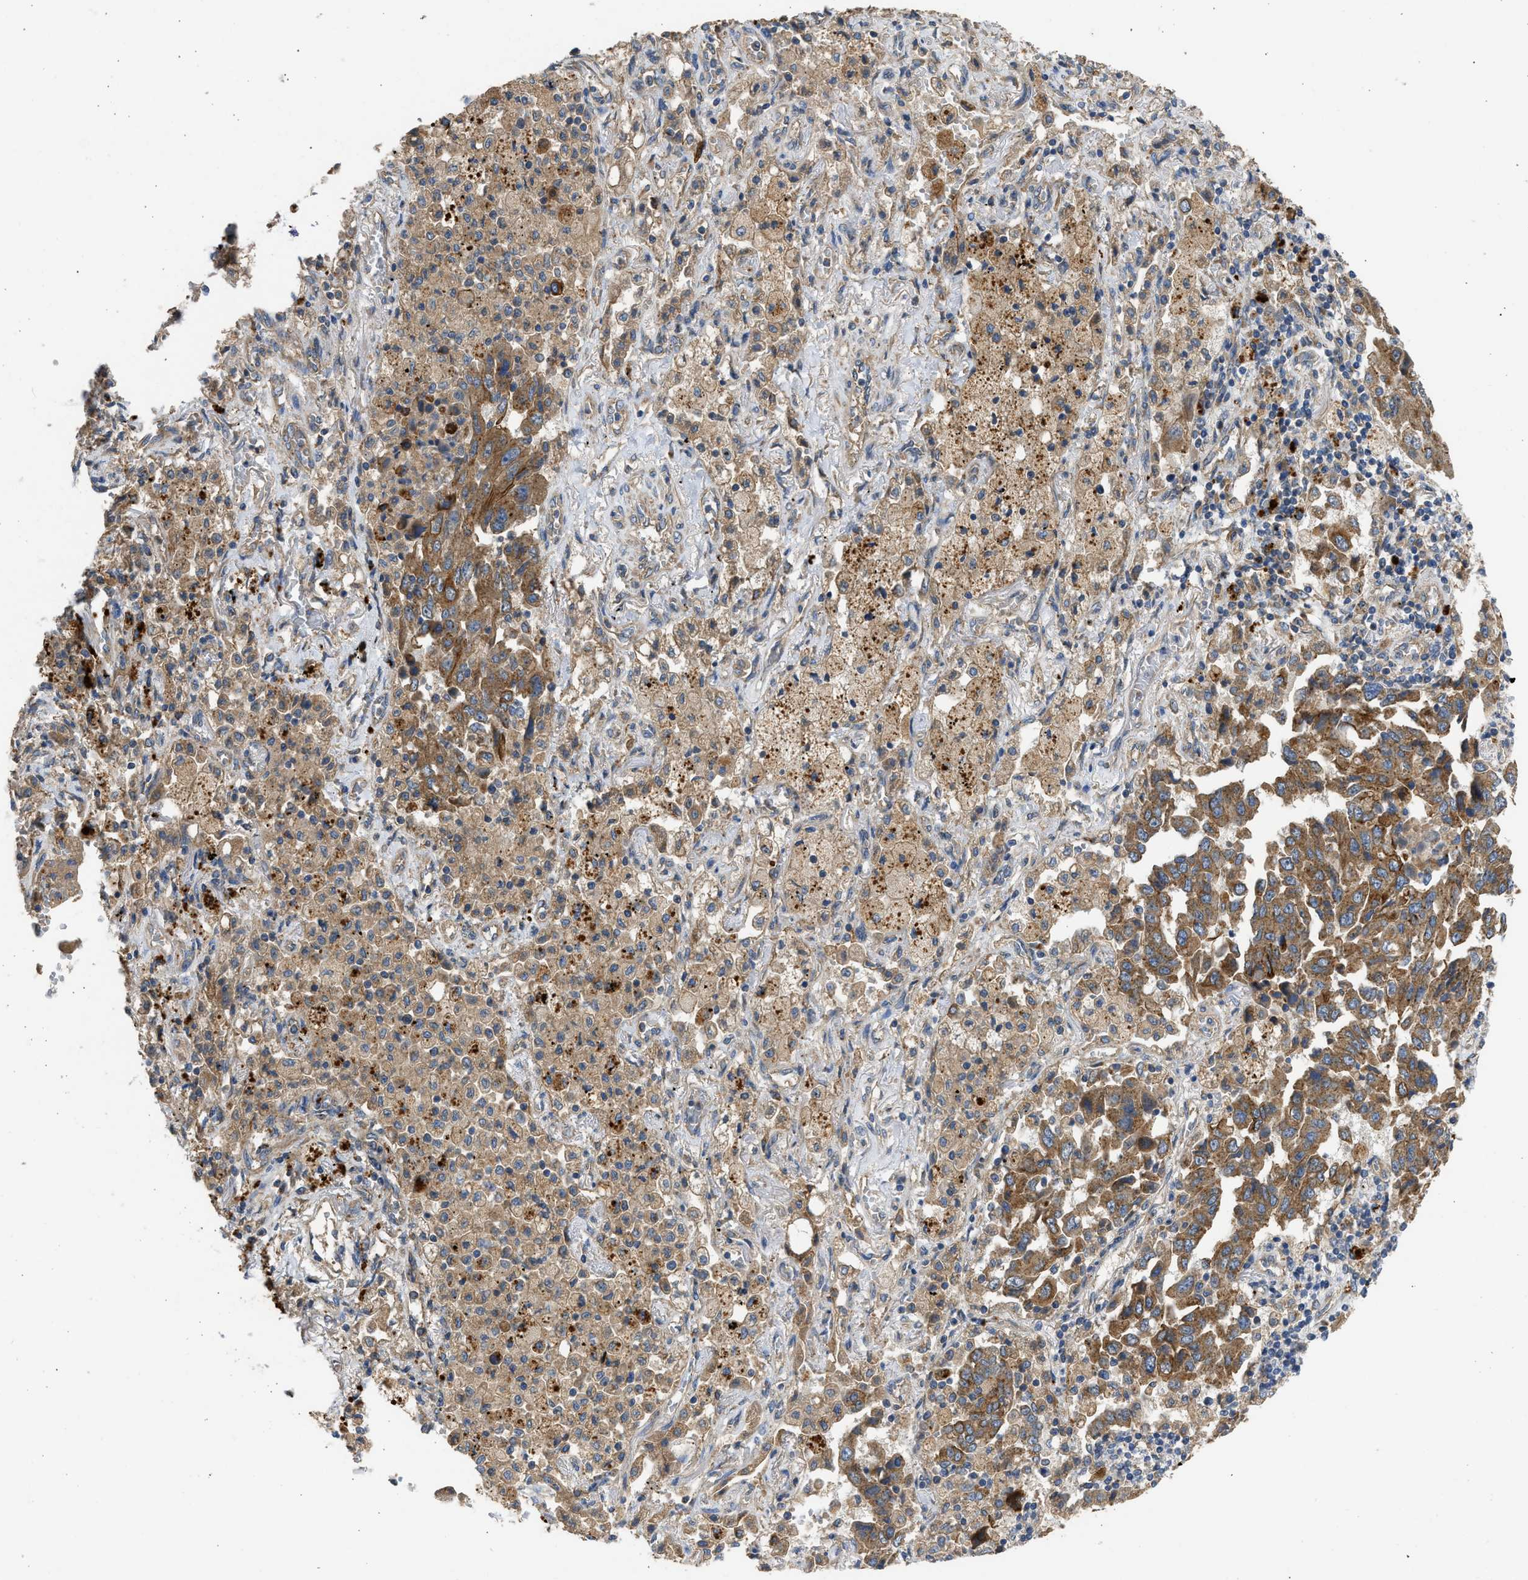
{"staining": {"intensity": "moderate", "quantity": ">75%", "location": "cytoplasmic/membranous"}, "tissue": "lung cancer", "cell_type": "Tumor cells", "image_type": "cancer", "snomed": [{"axis": "morphology", "description": "Adenocarcinoma, NOS"}, {"axis": "topography", "description": "Lung"}], "caption": "Protein analysis of lung cancer tissue shows moderate cytoplasmic/membranous positivity in approximately >75% of tumor cells.", "gene": "CSRNP2", "patient": {"sex": "female", "age": 65}}